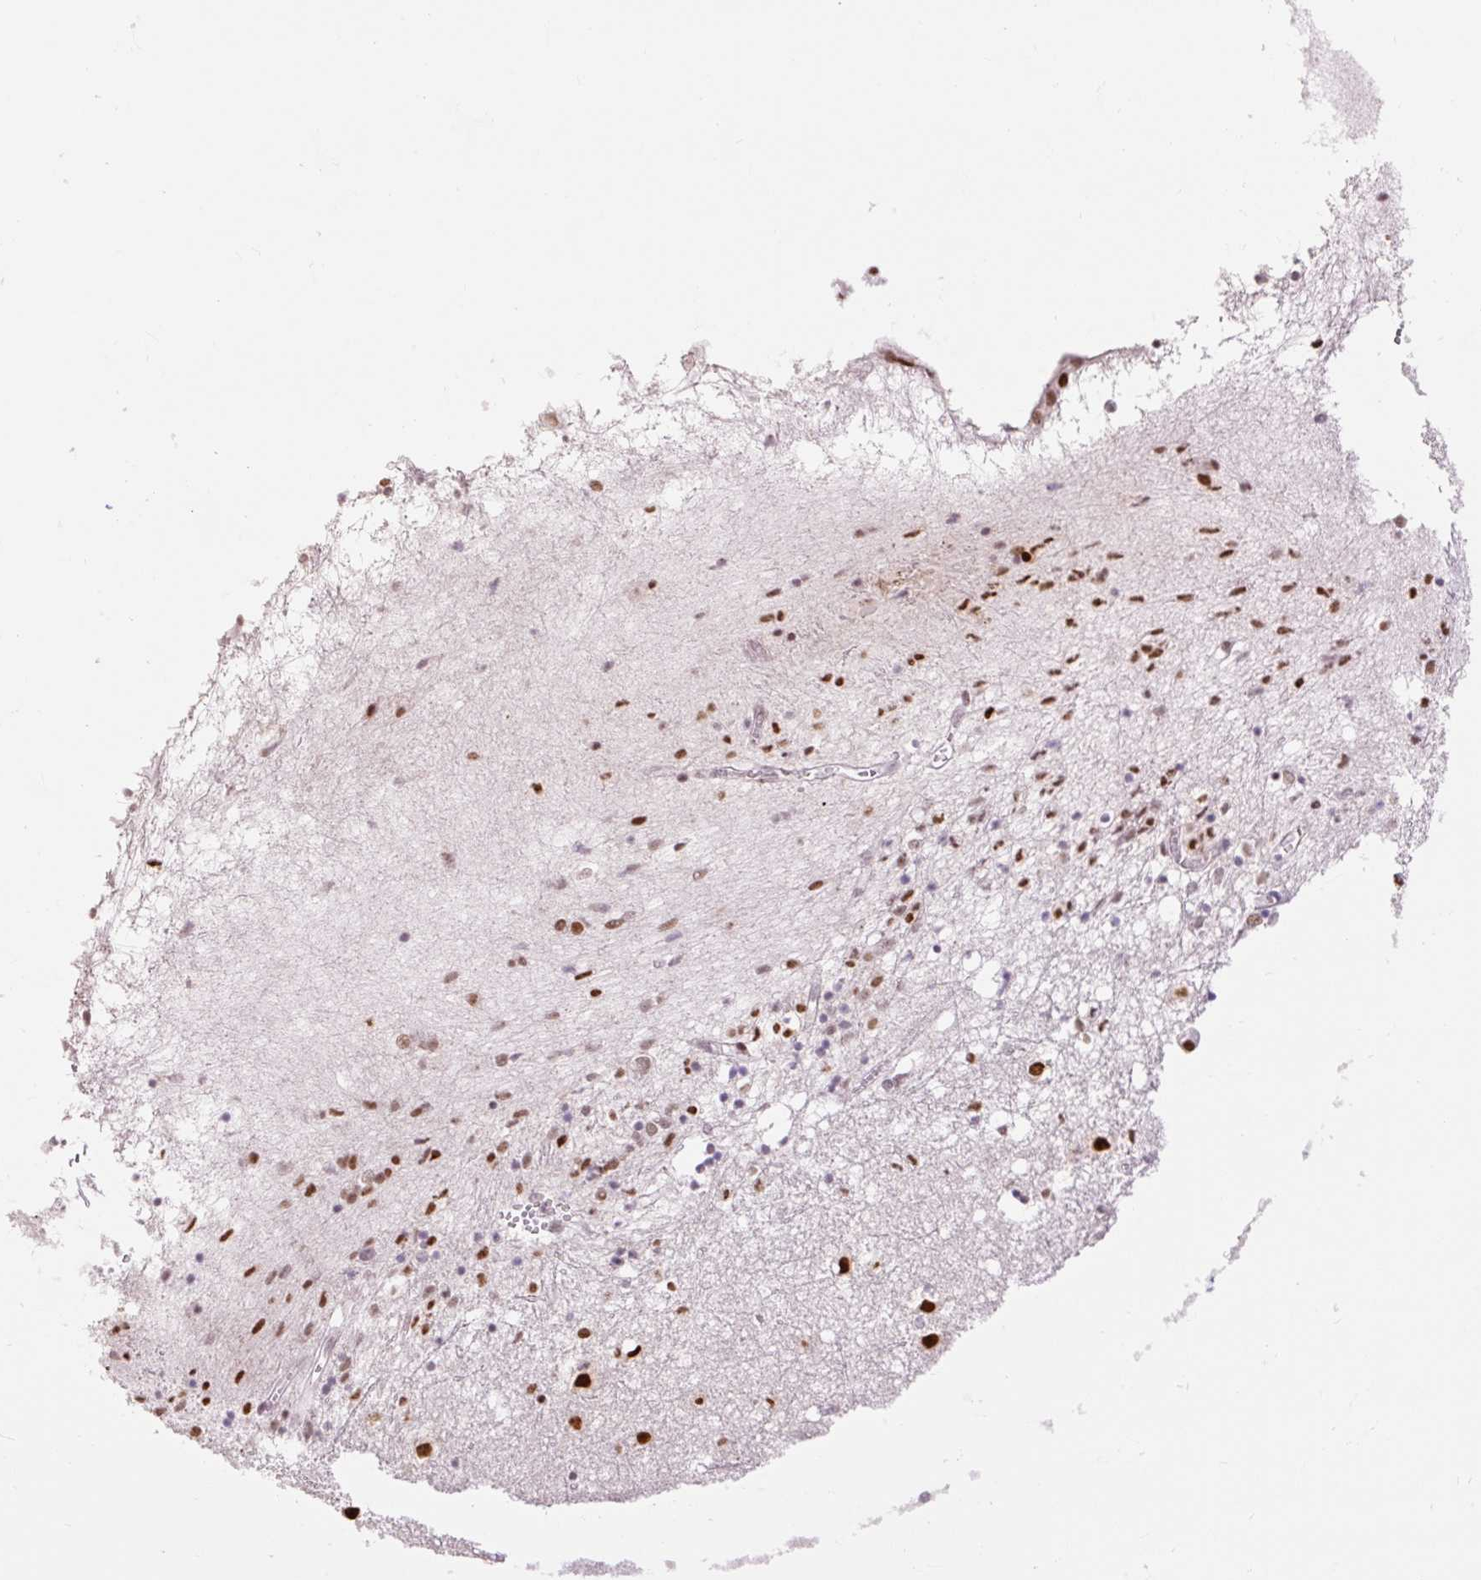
{"staining": {"intensity": "moderate", "quantity": "<25%", "location": "nuclear"}, "tissue": "caudate", "cell_type": "Glial cells", "image_type": "normal", "snomed": [{"axis": "morphology", "description": "Normal tissue, NOS"}, {"axis": "topography", "description": "Lateral ventricle wall"}], "caption": "Brown immunohistochemical staining in normal human caudate demonstrates moderate nuclear expression in approximately <25% of glial cells.", "gene": "RIPPLY3", "patient": {"sex": "male", "age": 70}}